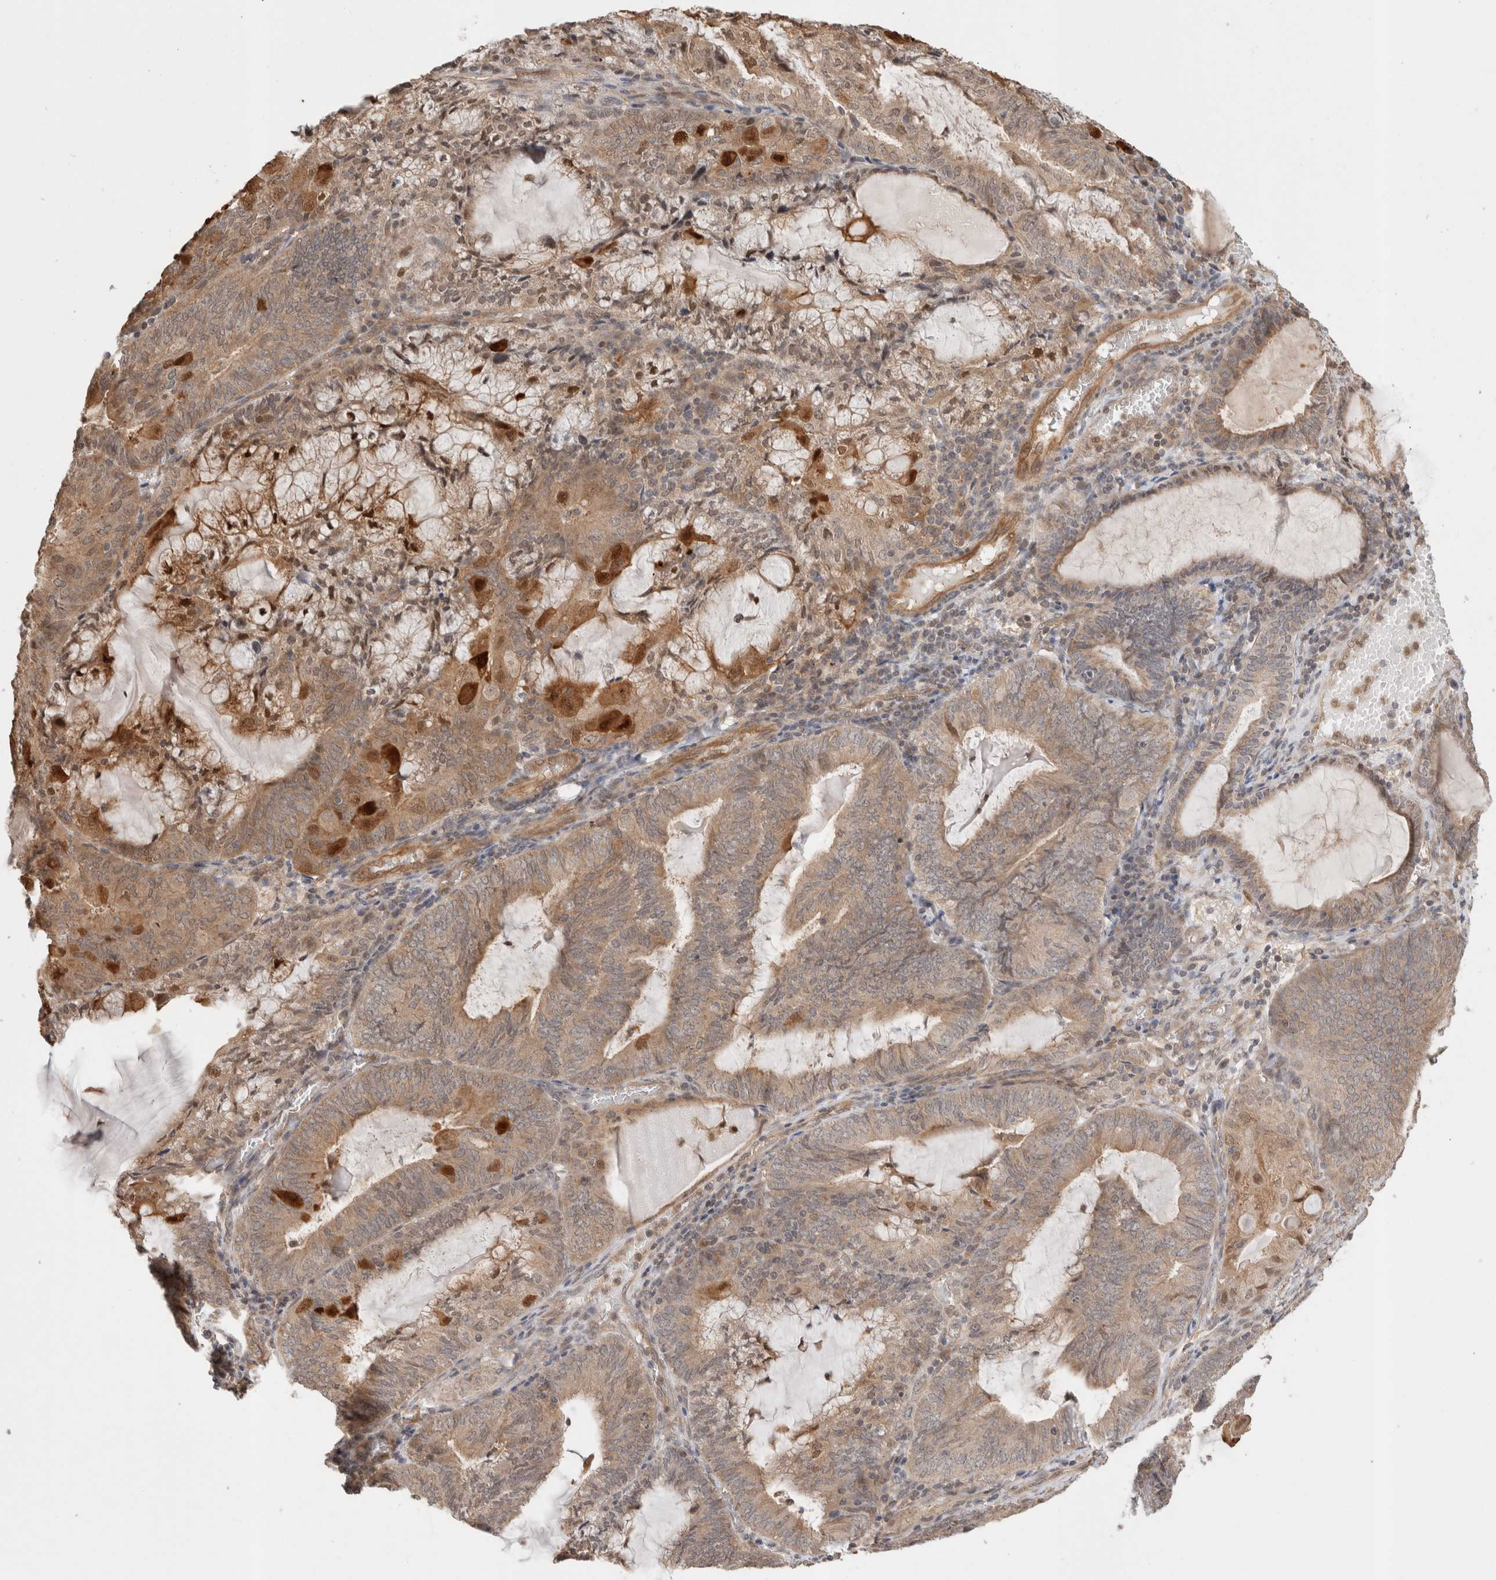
{"staining": {"intensity": "moderate", "quantity": ">75%", "location": "cytoplasmic/membranous"}, "tissue": "endometrial cancer", "cell_type": "Tumor cells", "image_type": "cancer", "snomed": [{"axis": "morphology", "description": "Adenocarcinoma, NOS"}, {"axis": "topography", "description": "Endometrium"}], "caption": "Immunohistochemical staining of human adenocarcinoma (endometrial) shows medium levels of moderate cytoplasmic/membranous positivity in approximately >75% of tumor cells.", "gene": "OTUD6B", "patient": {"sex": "female", "age": 81}}